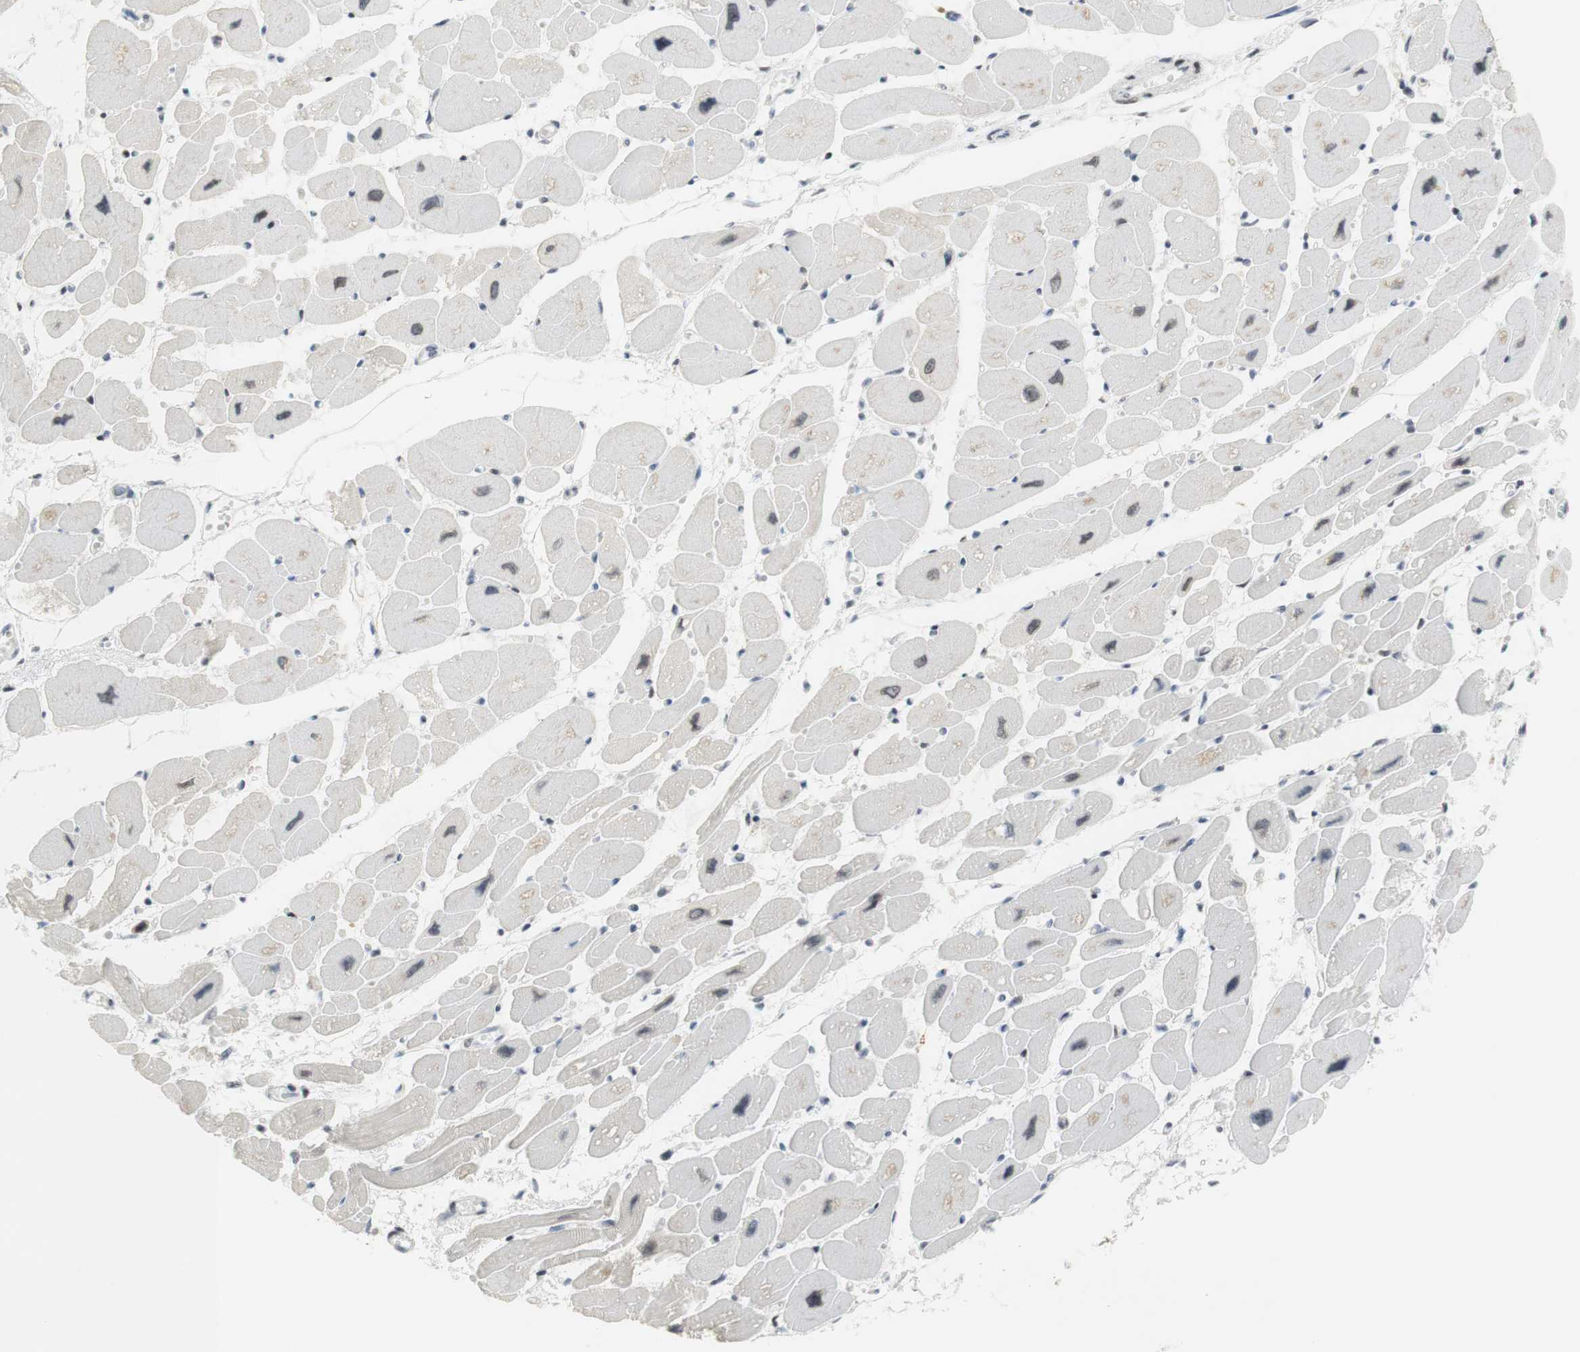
{"staining": {"intensity": "weak", "quantity": "25%-75%", "location": "nuclear"}, "tissue": "heart muscle", "cell_type": "Cardiomyocytes", "image_type": "normal", "snomed": [{"axis": "morphology", "description": "Normal tissue, NOS"}, {"axis": "topography", "description": "Heart"}], "caption": "Heart muscle stained for a protein reveals weak nuclear positivity in cardiomyocytes. (Stains: DAB (3,3'-diaminobenzidine) in brown, nuclei in blue, Microscopy: brightfield microscopy at high magnification).", "gene": "BMI1", "patient": {"sex": "female", "age": 54}}